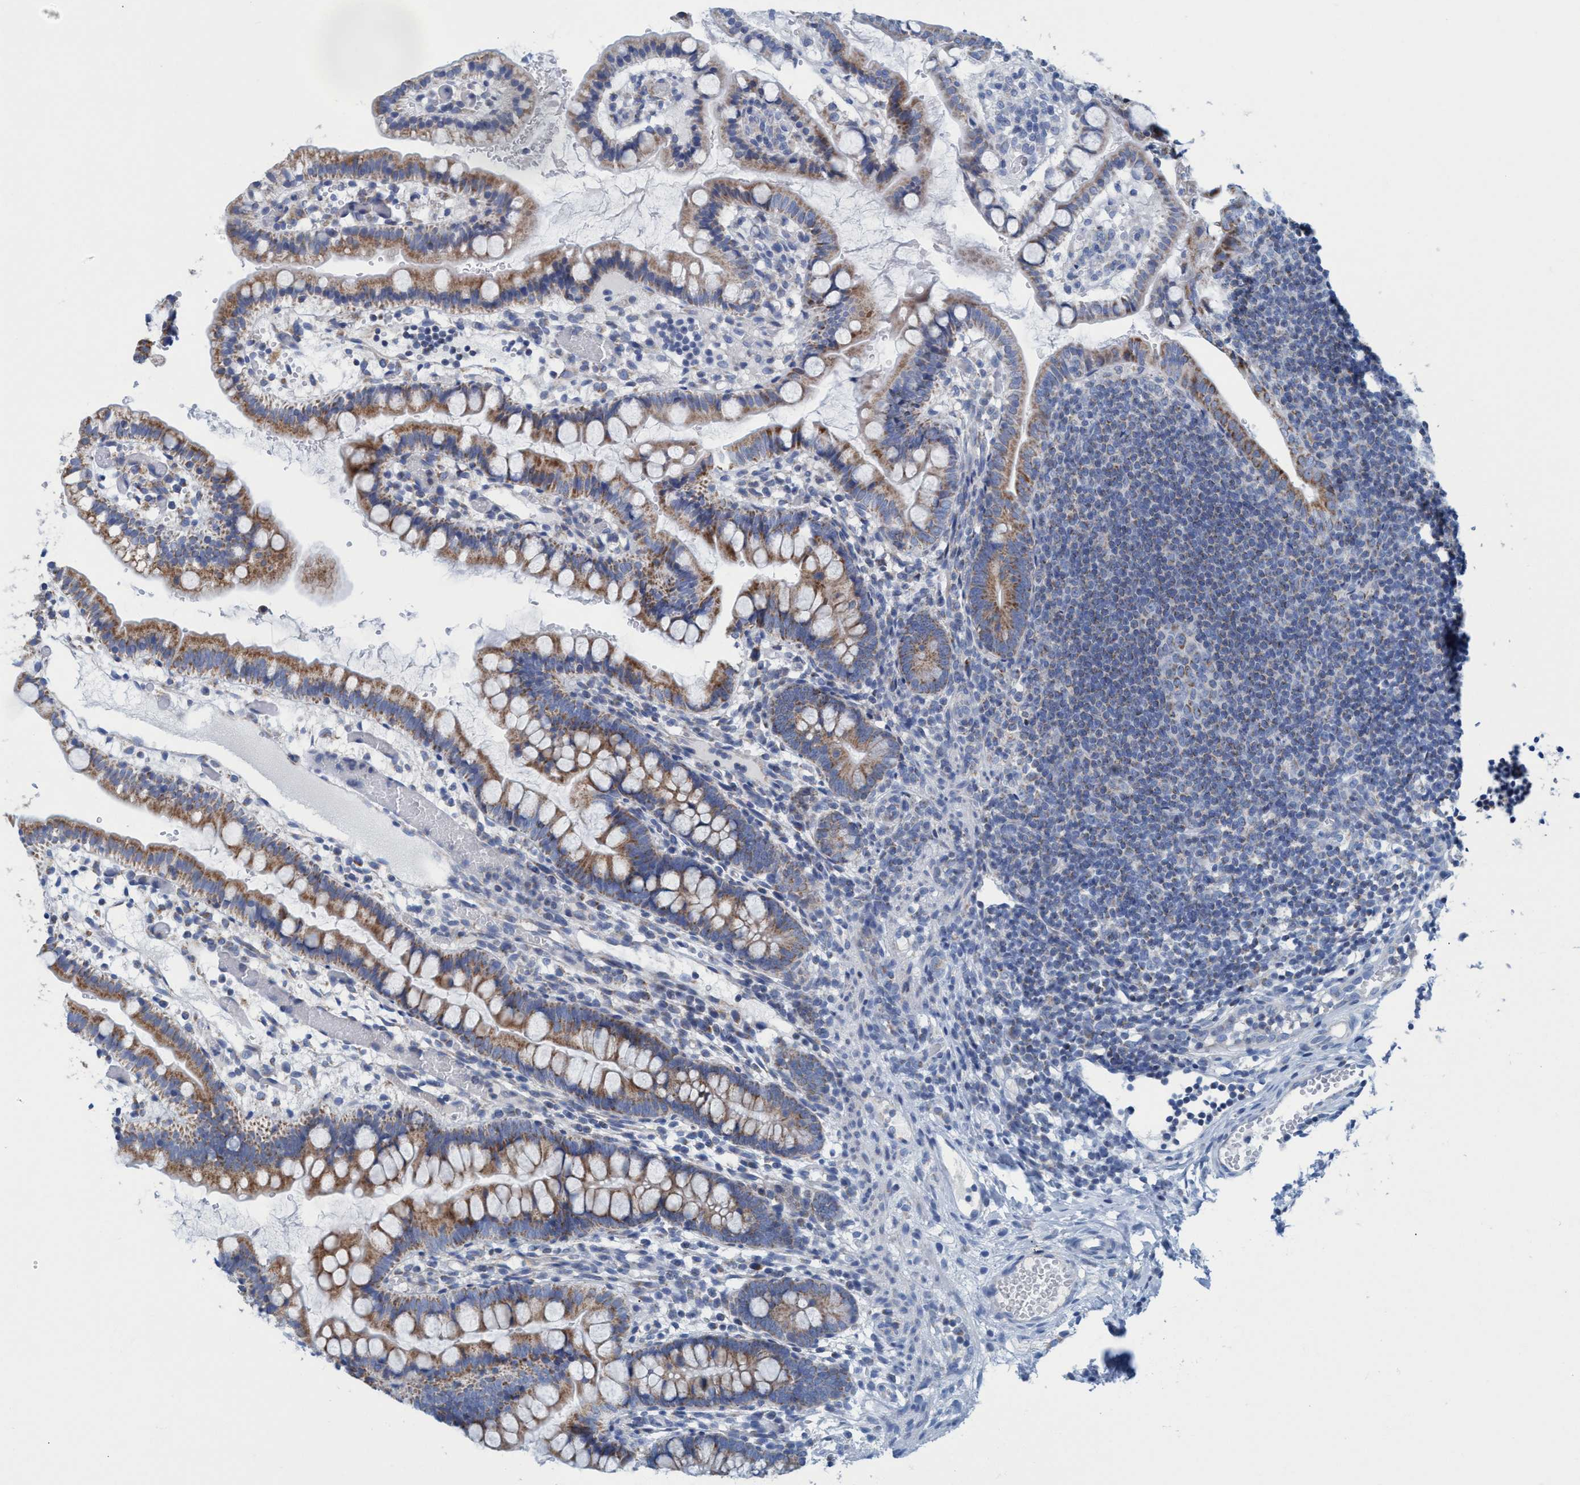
{"staining": {"intensity": "moderate", "quantity": ">75%", "location": "cytoplasmic/membranous"}, "tissue": "small intestine", "cell_type": "Glandular cells", "image_type": "normal", "snomed": [{"axis": "morphology", "description": "Normal tissue, NOS"}, {"axis": "morphology", "description": "Developmental malformation"}, {"axis": "topography", "description": "Small intestine"}], "caption": "This photomicrograph exhibits benign small intestine stained with immunohistochemistry (IHC) to label a protein in brown. The cytoplasmic/membranous of glandular cells show moderate positivity for the protein. Nuclei are counter-stained blue.", "gene": "GGA3", "patient": {"sex": "male"}}